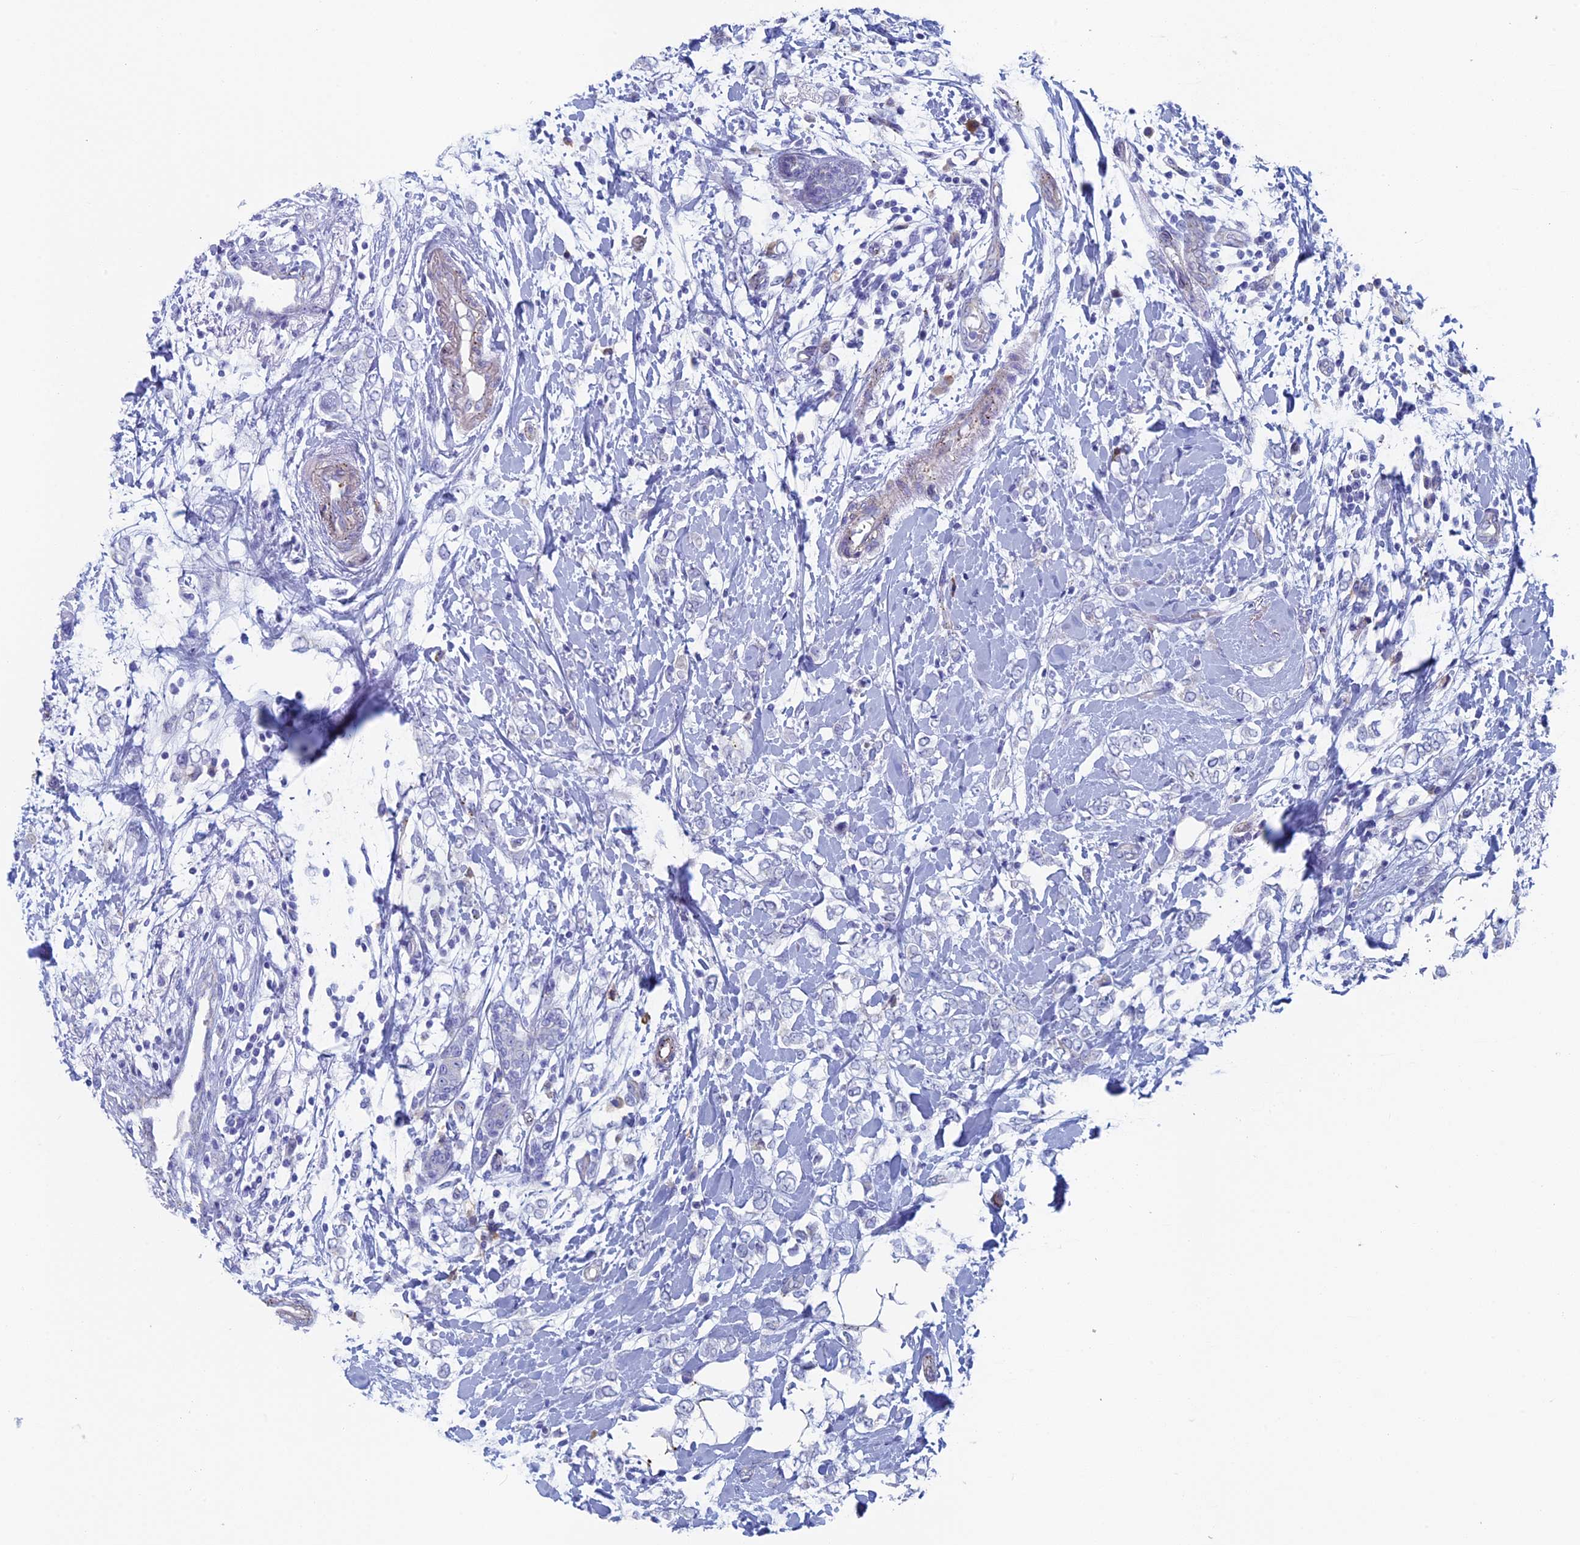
{"staining": {"intensity": "negative", "quantity": "none", "location": "none"}, "tissue": "breast cancer", "cell_type": "Tumor cells", "image_type": "cancer", "snomed": [{"axis": "morphology", "description": "Normal tissue, NOS"}, {"axis": "morphology", "description": "Lobular carcinoma"}, {"axis": "topography", "description": "Breast"}], "caption": "Immunohistochemistry (IHC) of human lobular carcinoma (breast) reveals no positivity in tumor cells.", "gene": "MAGEB6", "patient": {"sex": "female", "age": 47}}